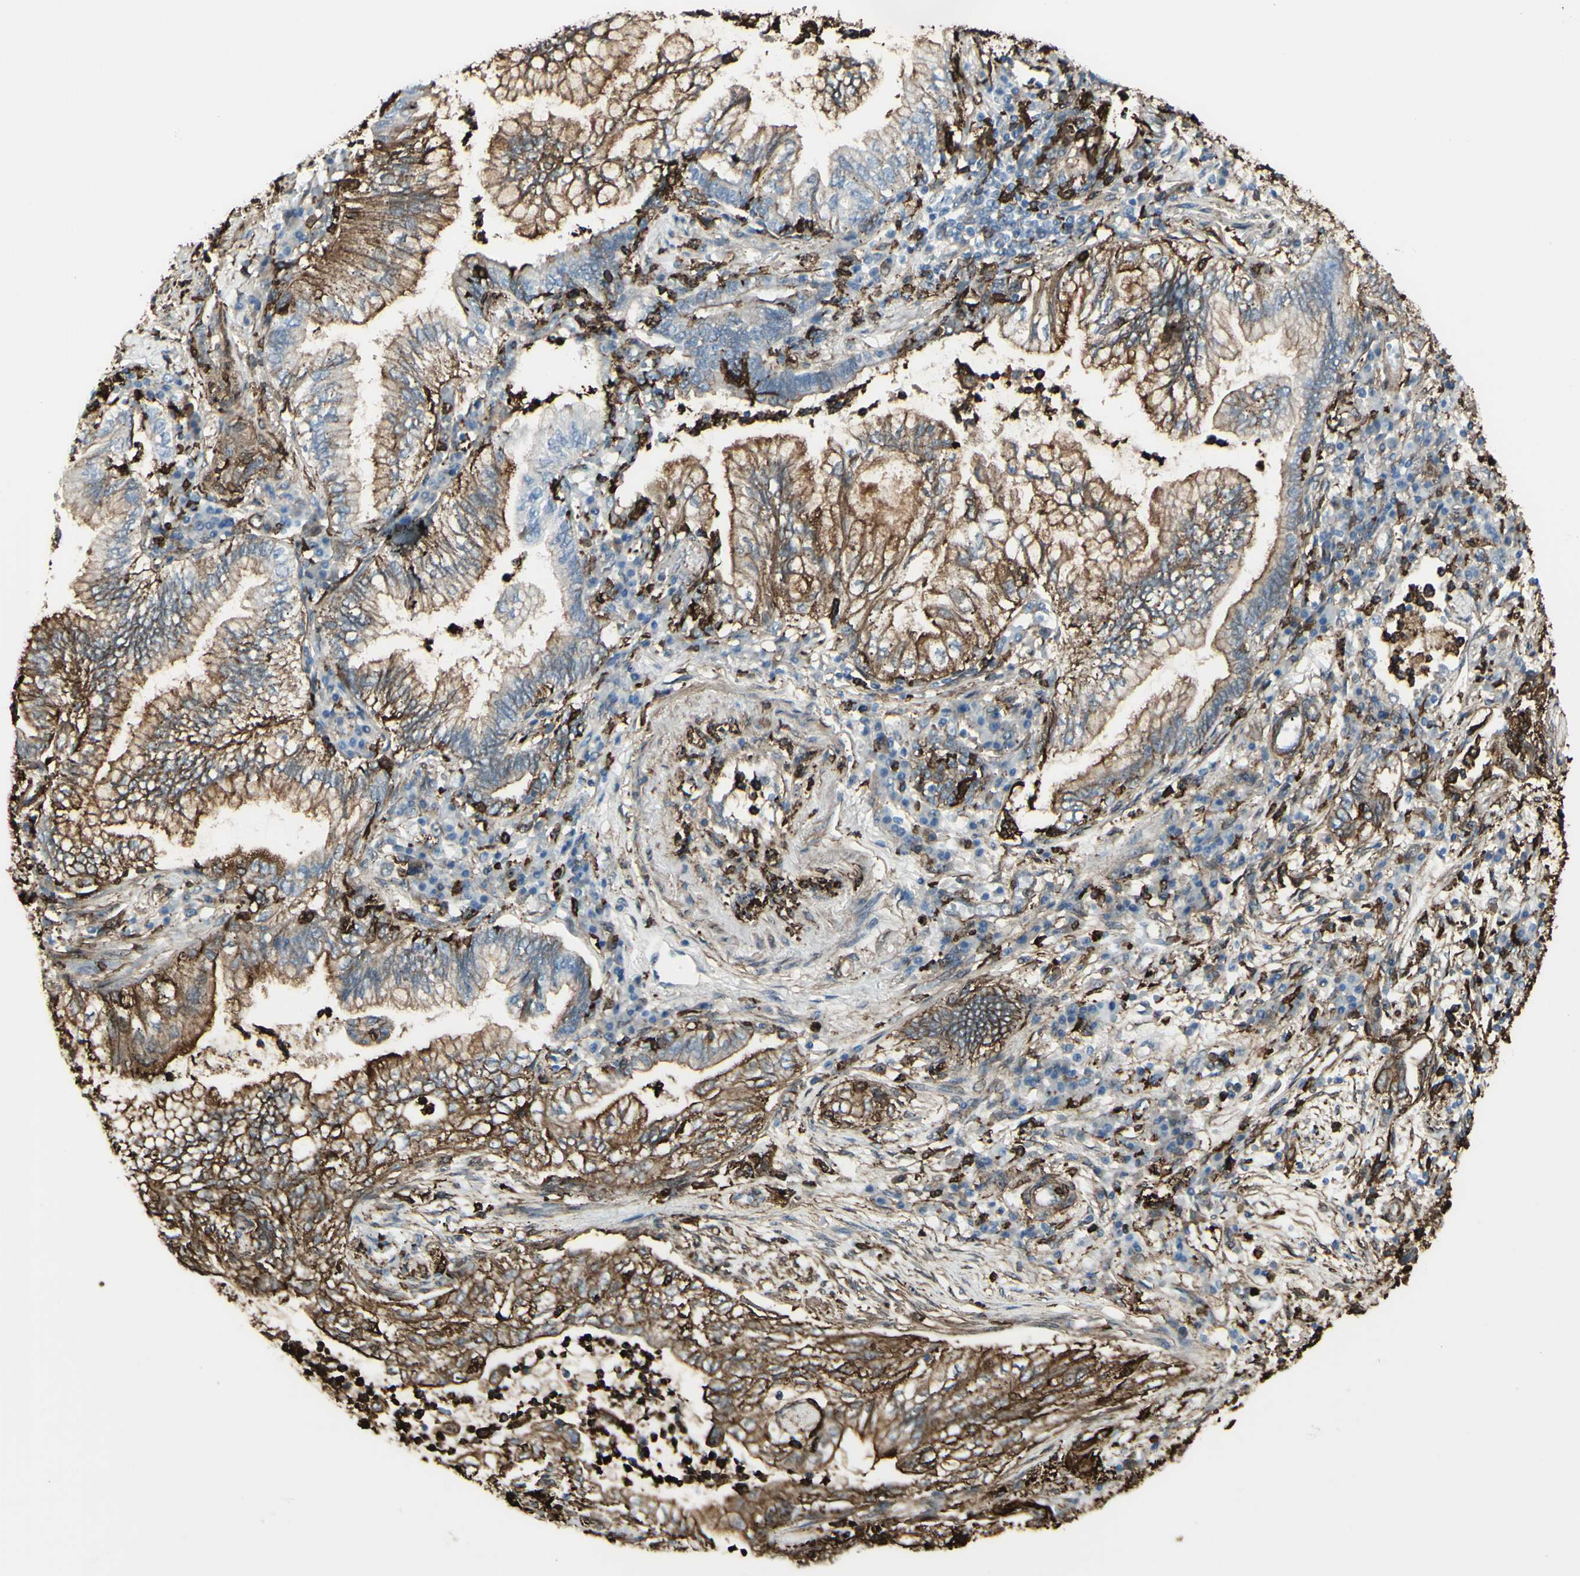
{"staining": {"intensity": "moderate", "quantity": "25%-75%", "location": "cytoplasmic/membranous"}, "tissue": "lung cancer", "cell_type": "Tumor cells", "image_type": "cancer", "snomed": [{"axis": "morphology", "description": "Normal tissue, NOS"}, {"axis": "morphology", "description": "Adenocarcinoma, NOS"}, {"axis": "topography", "description": "Bronchus"}, {"axis": "topography", "description": "Lung"}], "caption": "An image showing moderate cytoplasmic/membranous expression in about 25%-75% of tumor cells in lung cancer, as visualized by brown immunohistochemical staining.", "gene": "GSN", "patient": {"sex": "female", "age": 70}}